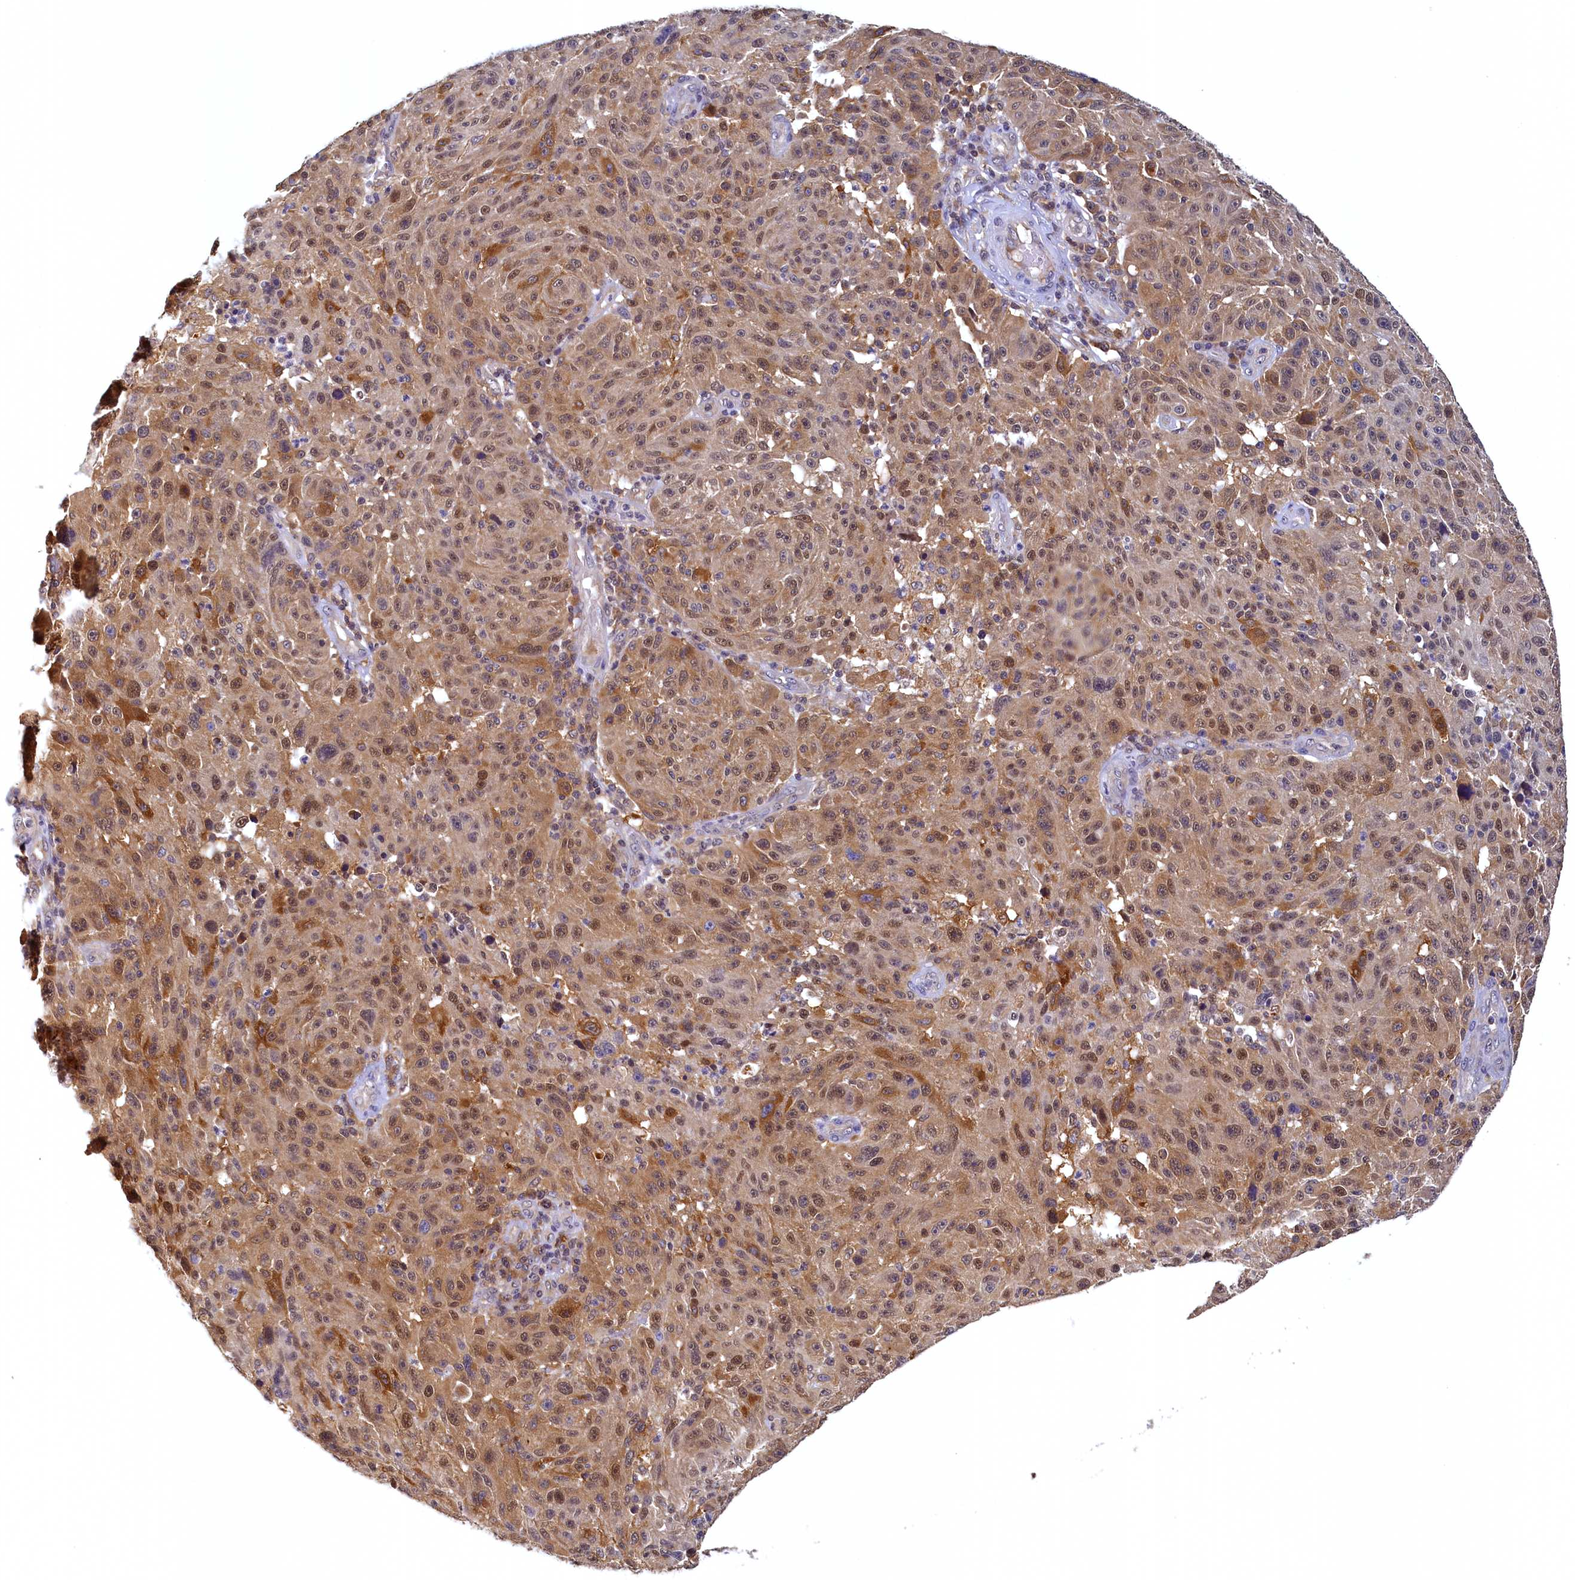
{"staining": {"intensity": "moderate", "quantity": ">75%", "location": "cytoplasmic/membranous,nuclear"}, "tissue": "melanoma", "cell_type": "Tumor cells", "image_type": "cancer", "snomed": [{"axis": "morphology", "description": "Malignant melanoma, NOS"}, {"axis": "topography", "description": "Skin"}], "caption": "A histopathology image of malignant melanoma stained for a protein reveals moderate cytoplasmic/membranous and nuclear brown staining in tumor cells.", "gene": "PAAF1", "patient": {"sex": "male", "age": 53}}